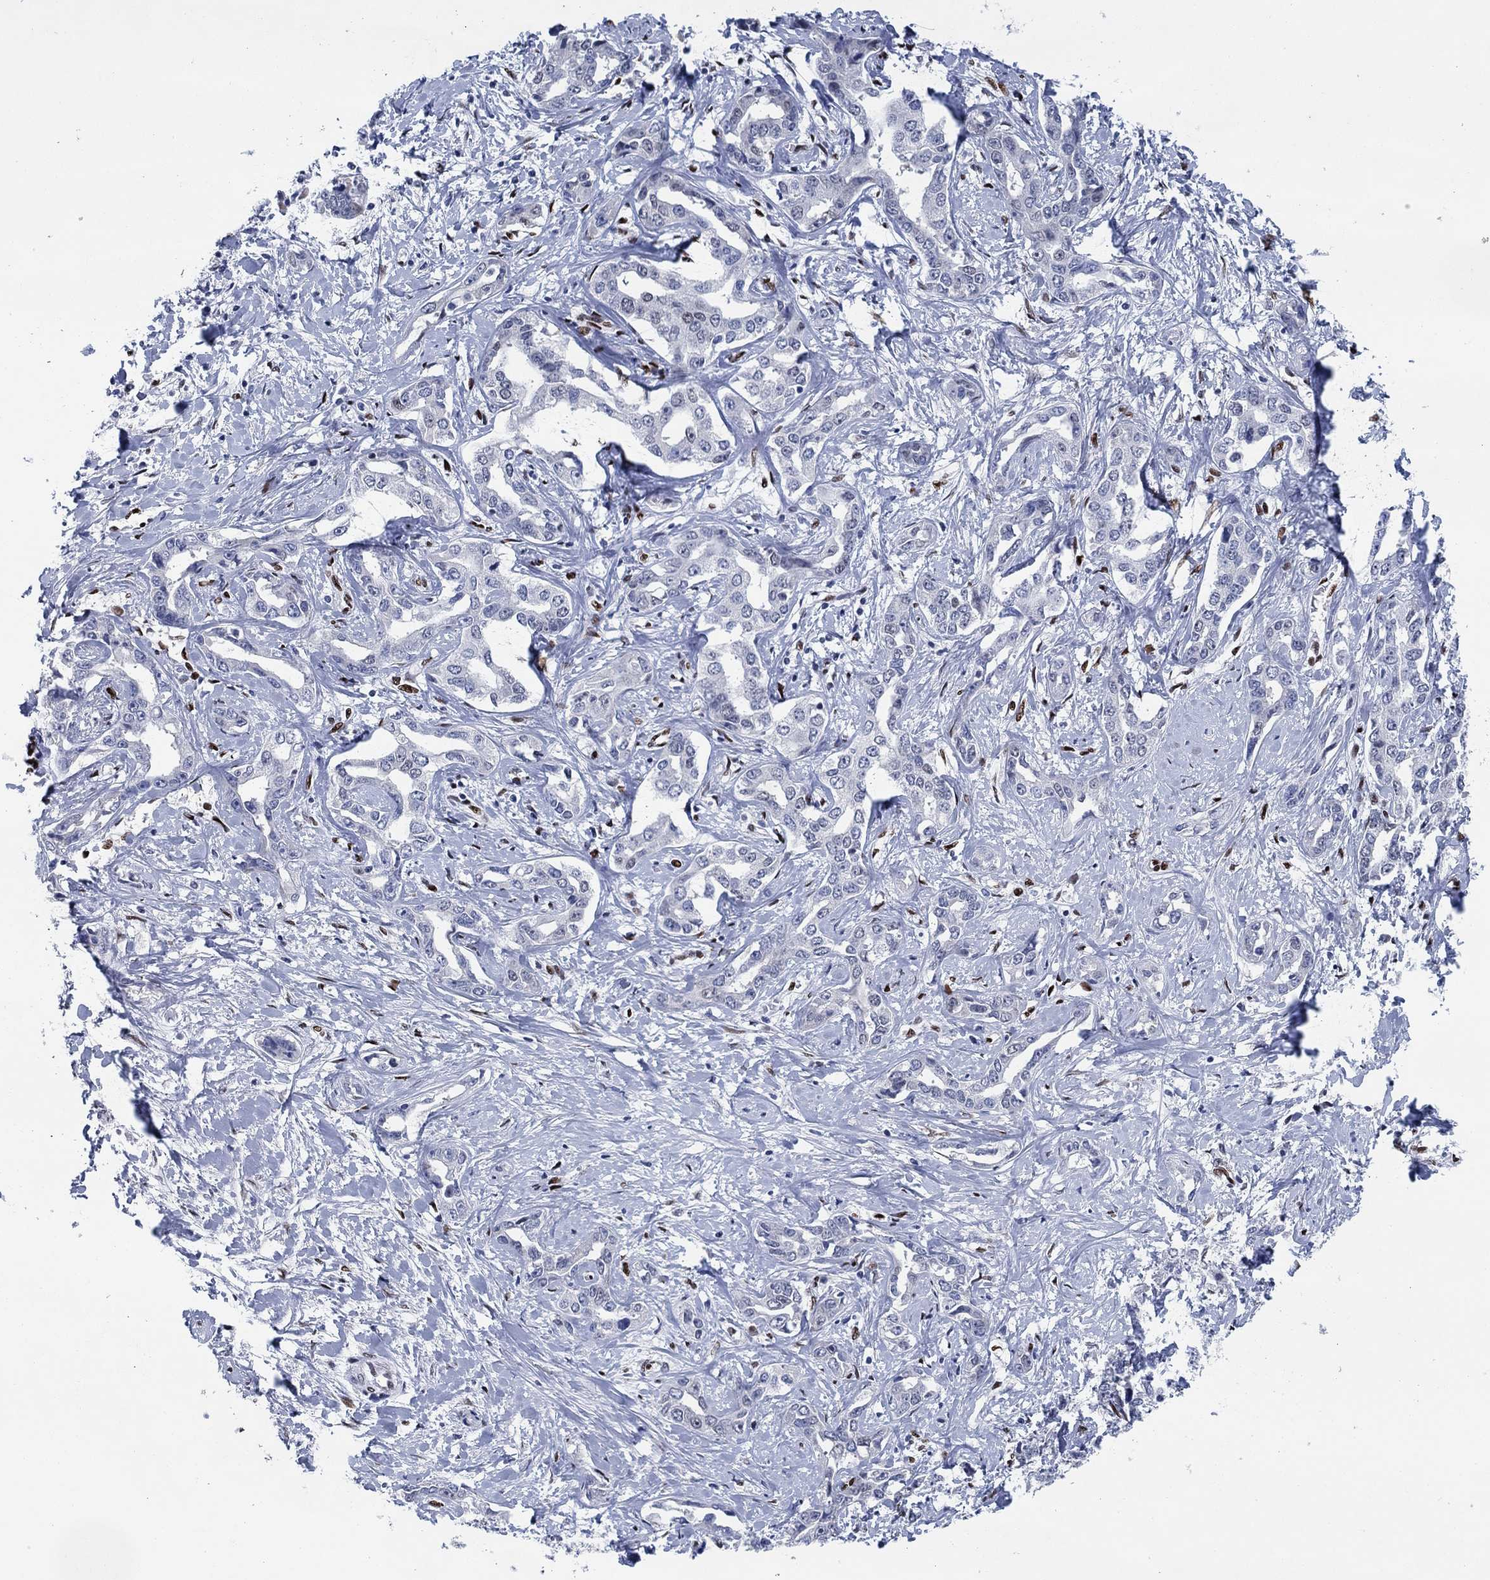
{"staining": {"intensity": "negative", "quantity": "none", "location": "none"}, "tissue": "liver cancer", "cell_type": "Tumor cells", "image_type": "cancer", "snomed": [{"axis": "morphology", "description": "Cholangiocarcinoma"}, {"axis": "topography", "description": "Liver"}], "caption": "Immunohistochemistry photomicrograph of neoplastic tissue: cholangiocarcinoma (liver) stained with DAB (3,3'-diaminobenzidine) exhibits no significant protein expression in tumor cells. (DAB immunohistochemistry (IHC) visualized using brightfield microscopy, high magnification).", "gene": "ZEB1", "patient": {"sex": "male", "age": 59}}